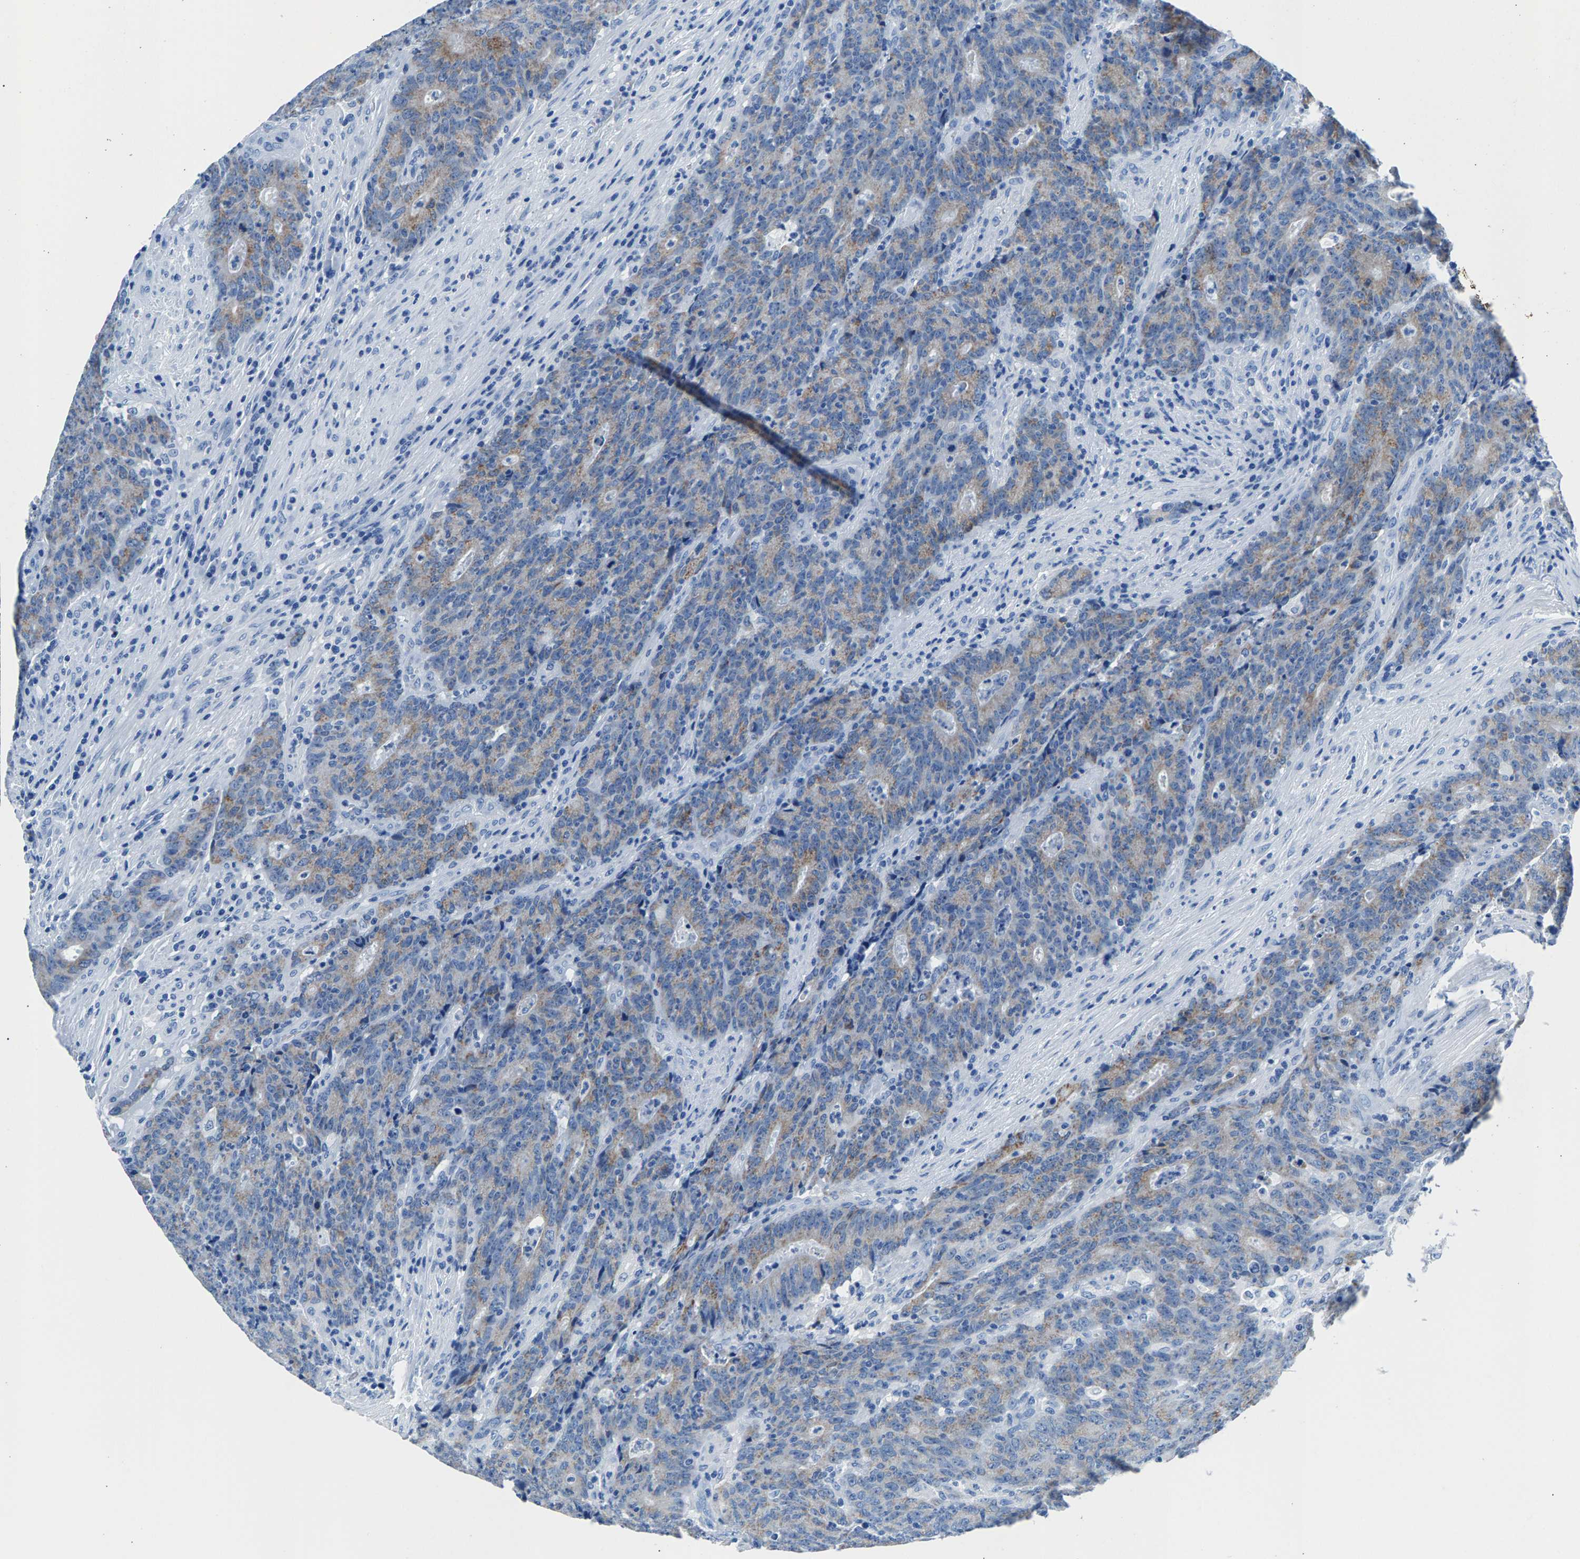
{"staining": {"intensity": "moderate", "quantity": "<25%", "location": "cytoplasmic/membranous"}, "tissue": "colorectal cancer", "cell_type": "Tumor cells", "image_type": "cancer", "snomed": [{"axis": "morphology", "description": "Normal tissue, NOS"}, {"axis": "morphology", "description": "Adenocarcinoma, NOS"}, {"axis": "topography", "description": "Colon"}], "caption": "IHC micrograph of adenocarcinoma (colorectal) stained for a protein (brown), which reveals low levels of moderate cytoplasmic/membranous positivity in approximately <25% of tumor cells.", "gene": "CPS1", "patient": {"sex": "female", "age": 75}}